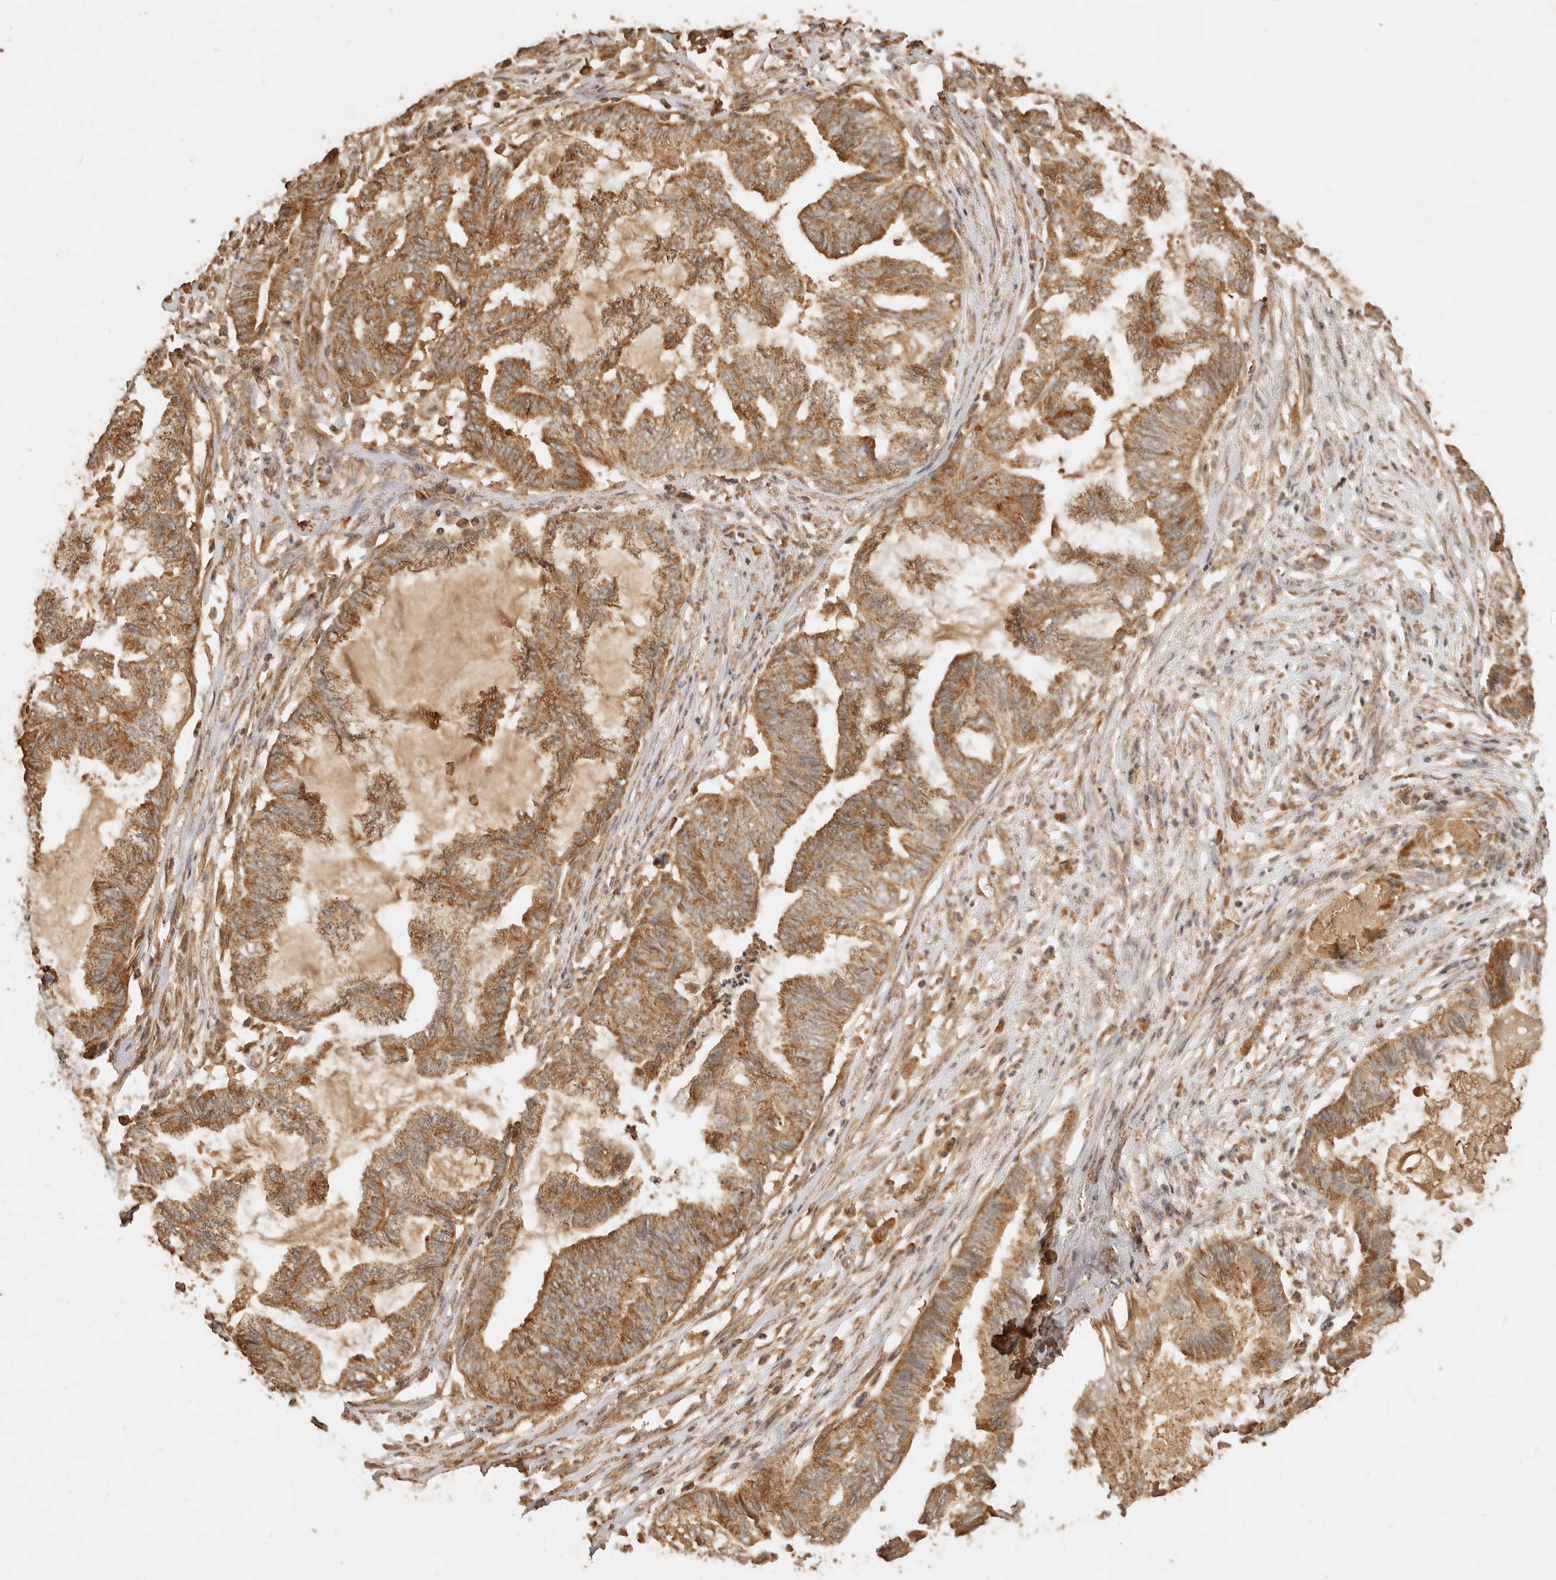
{"staining": {"intensity": "moderate", "quantity": ">75%", "location": "cytoplasmic/membranous"}, "tissue": "endometrial cancer", "cell_type": "Tumor cells", "image_type": "cancer", "snomed": [{"axis": "morphology", "description": "Adenocarcinoma, NOS"}, {"axis": "topography", "description": "Endometrium"}], "caption": "Endometrial adenocarcinoma was stained to show a protein in brown. There is medium levels of moderate cytoplasmic/membranous expression in approximately >75% of tumor cells.", "gene": "FAM180B", "patient": {"sex": "female", "age": 86}}